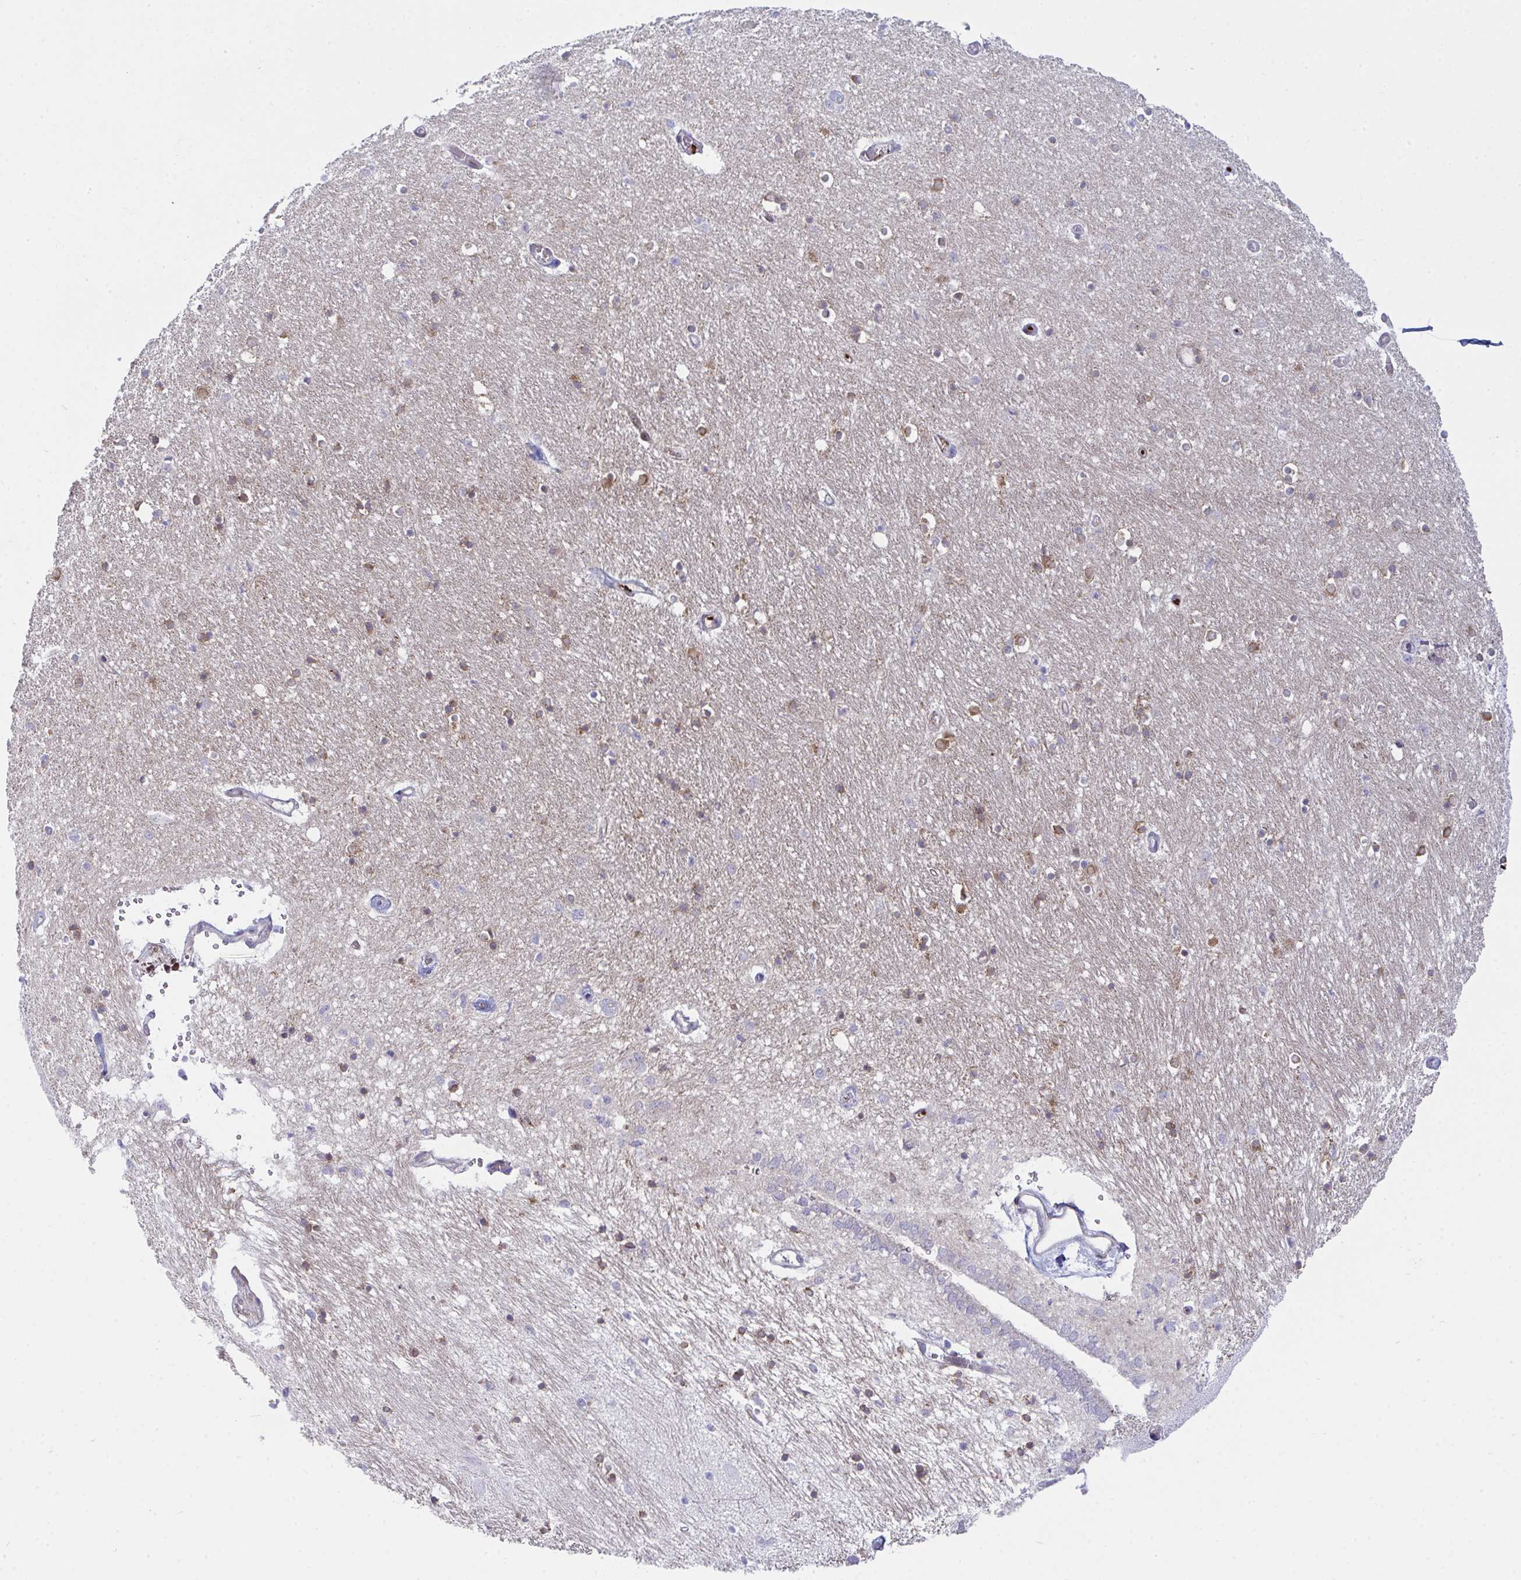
{"staining": {"intensity": "moderate", "quantity": "<25%", "location": "cytoplasmic/membranous"}, "tissue": "caudate", "cell_type": "Glial cells", "image_type": "normal", "snomed": [{"axis": "morphology", "description": "Normal tissue, NOS"}, {"axis": "topography", "description": "Lateral ventricle wall"}, {"axis": "topography", "description": "Hippocampus"}], "caption": "IHC staining of normal caudate, which shows low levels of moderate cytoplasmic/membranous staining in approximately <25% of glial cells indicating moderate cytoplasmic/membranous protein expression. The staining was performed using DAB (3,3'-diaminobenzidine) (brown) for protein detection and nuclei were counterstained in hematoxylin (blue).", "gene": "GAB1", "patient": {"sex": "female", "age": 63}}